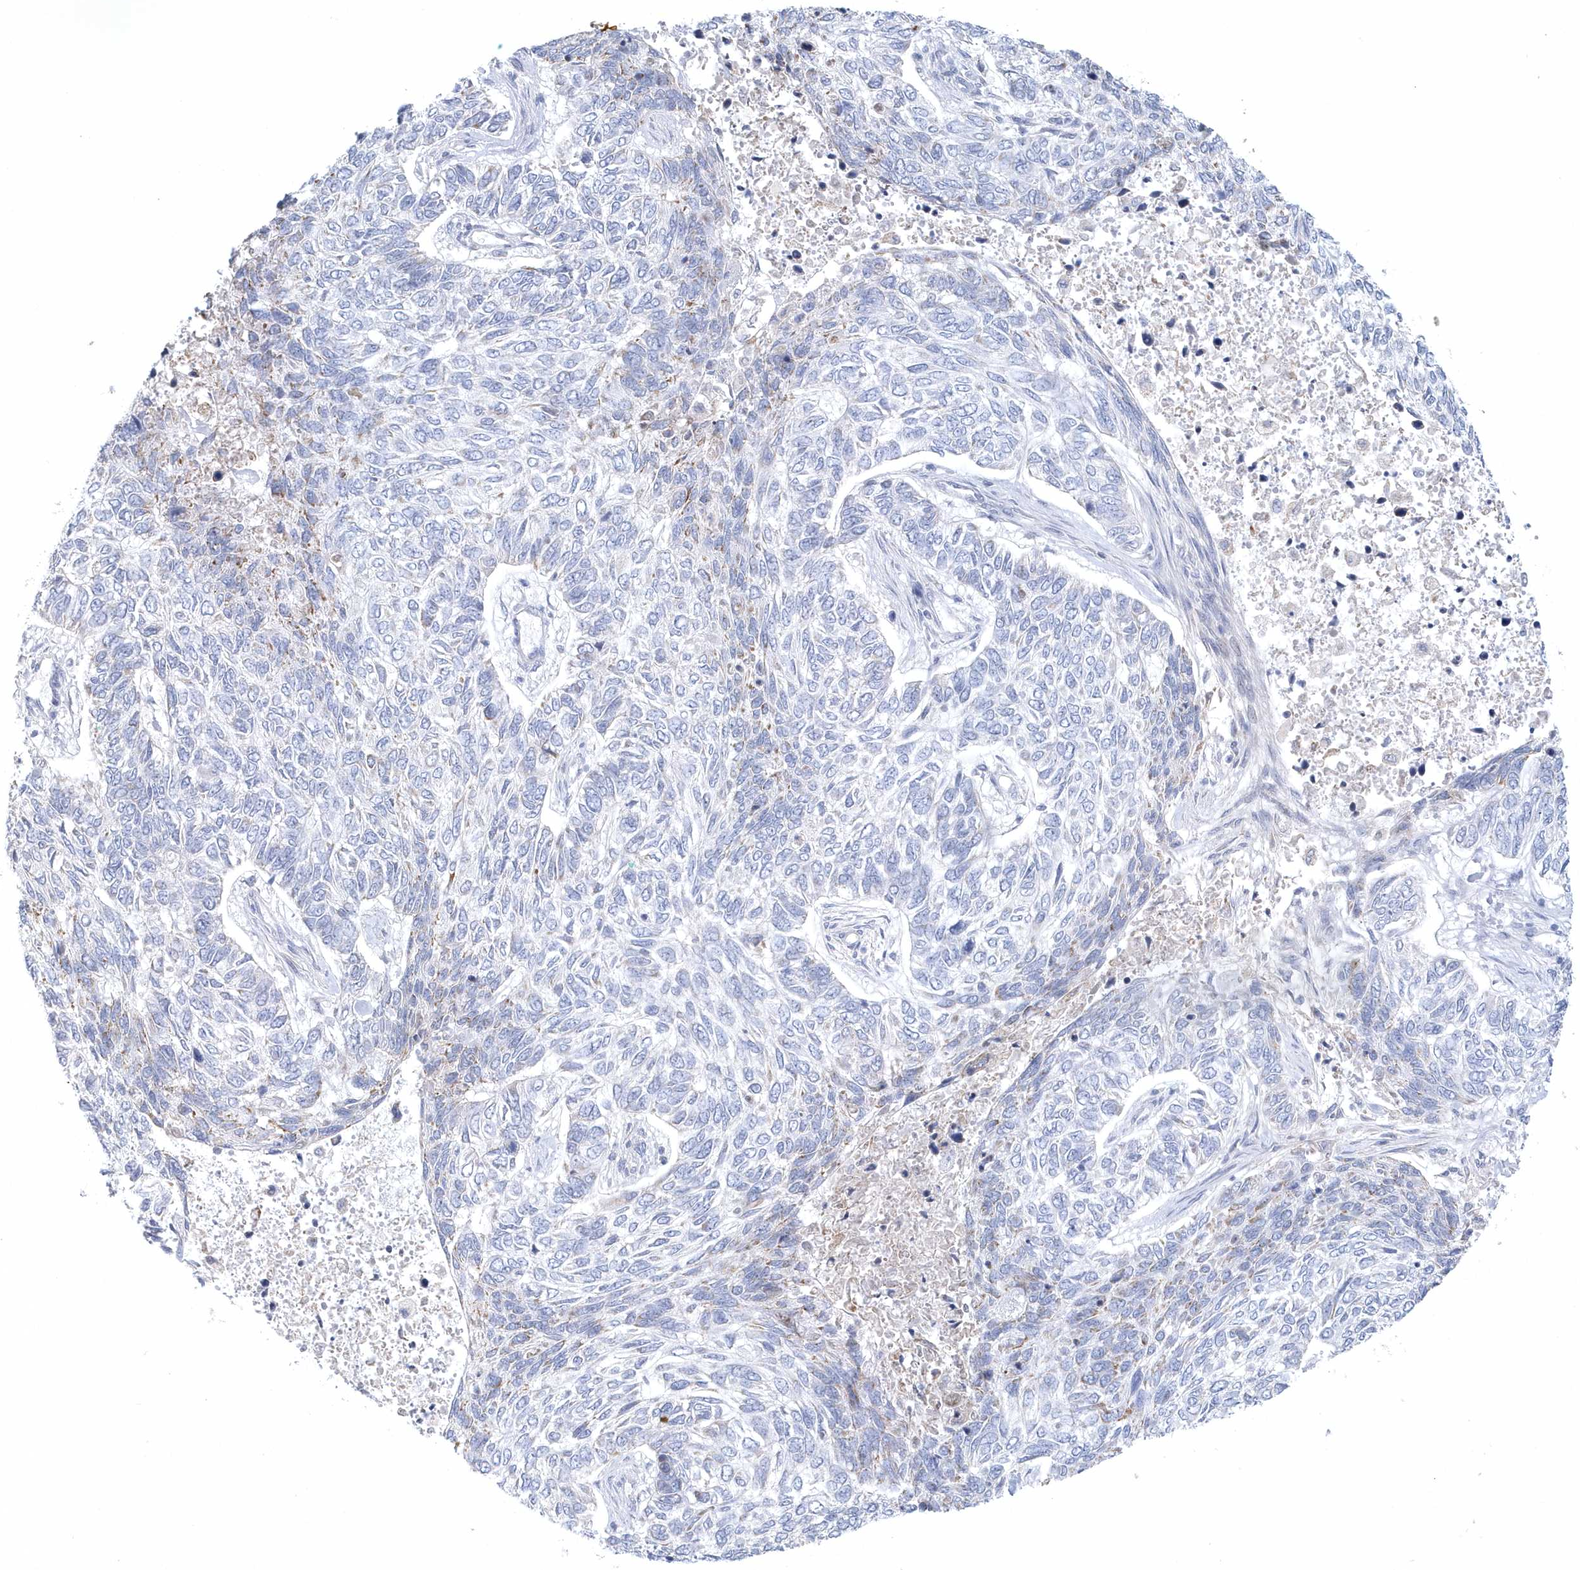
{"staining": {"intensity": "negative", "quantity": "none", "location": "none"}, "tissue": "skin cancer", "cell_type": "Tumor cells", "image_type": "cancer", "snomed": [{"axis": "morphology", "description": "Basal cell carcinoma"}, {"axis": "topography", "description": "Skin"}], "caption": "Basal cell carcinoma (skin) was stained to show a protein in brown. There is no significant positivity in tumor cells.", "gene": "NIPAL1", "patient": {"sex": "female", "age": 65}}